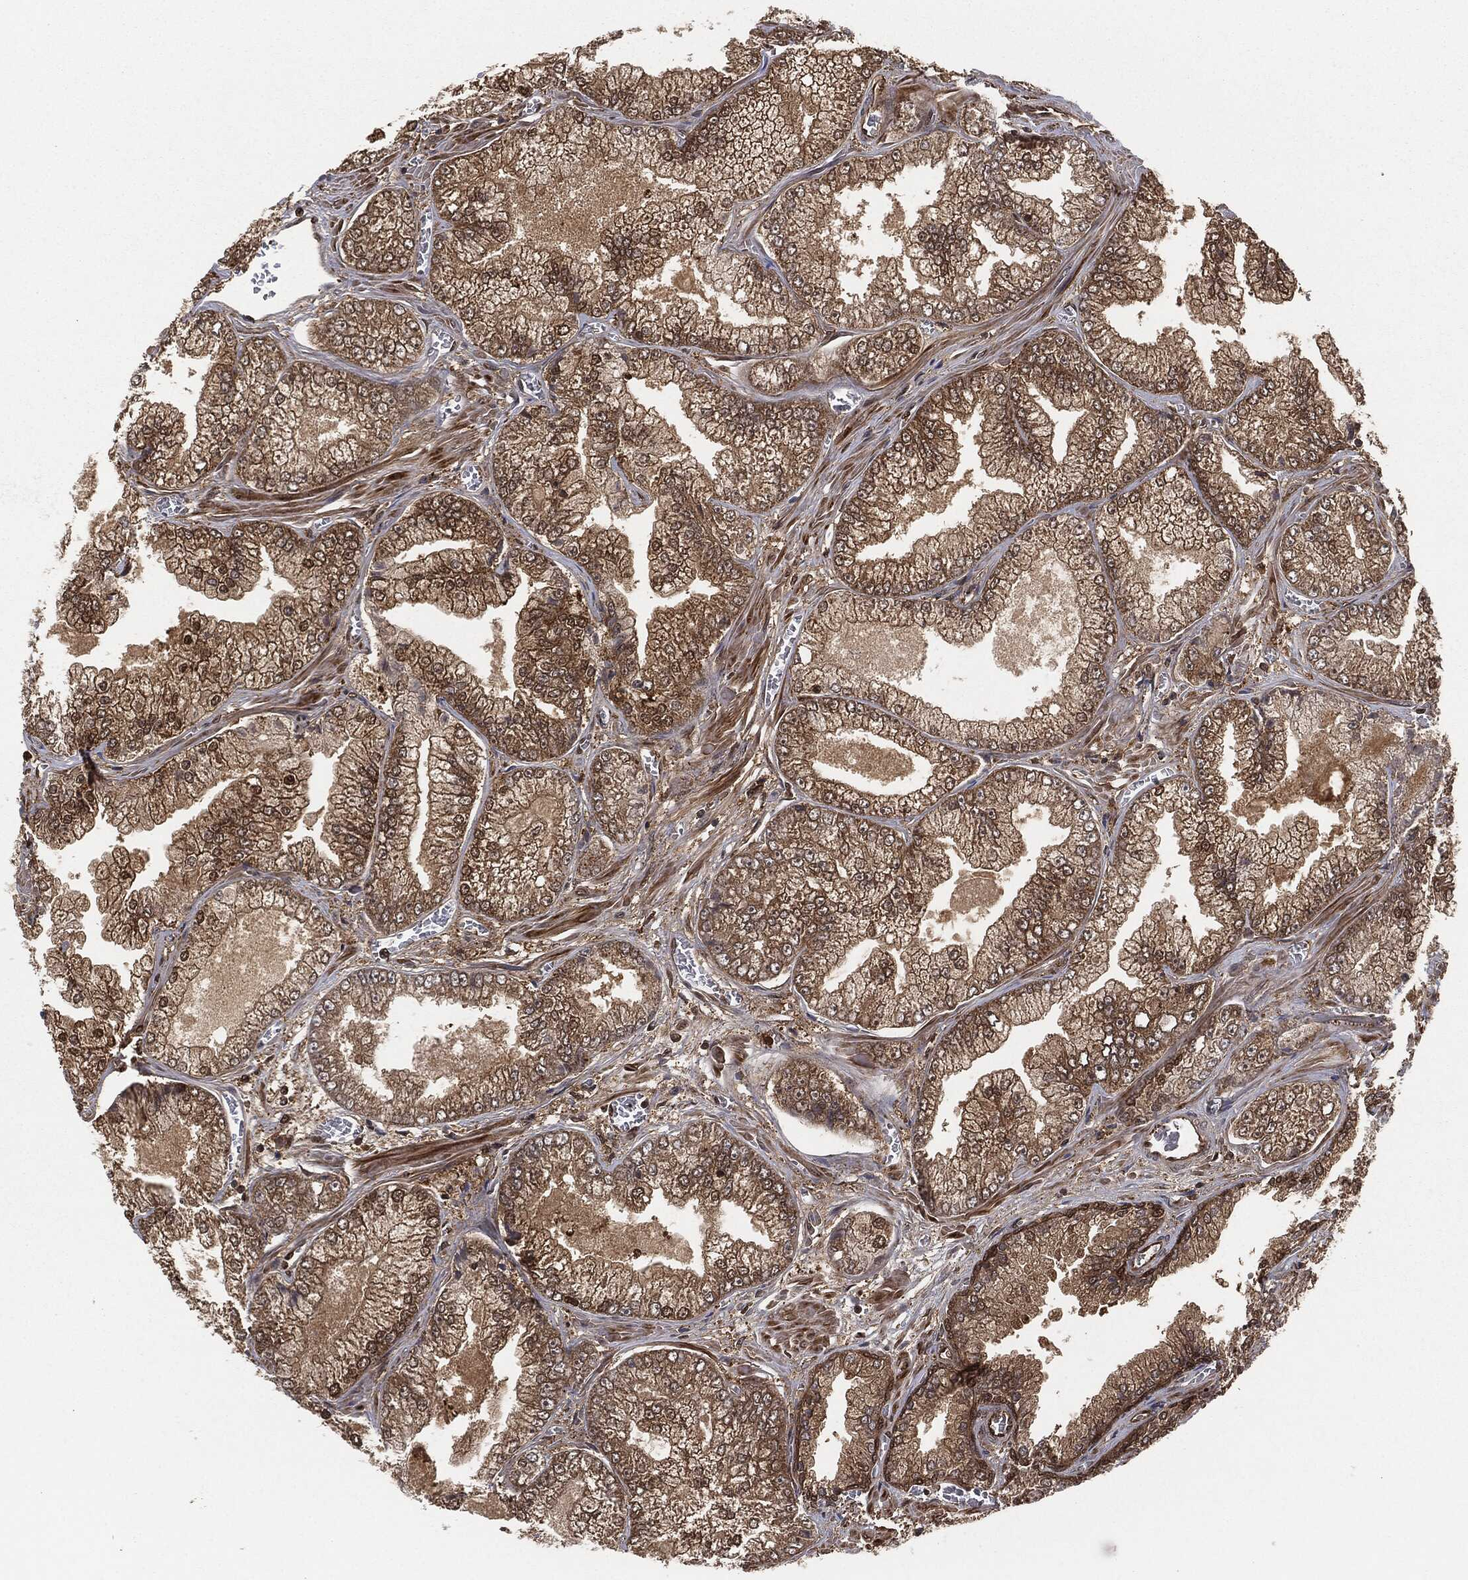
{"staining": {"intensity": "moderate", "quantity": "25%-75%", "location": "cytoplasmic/membranous"}, "tissue": "prostate cancer", "cell_type": "Tumor cells", "image_type": "cancer", "snomed": [{"axis": "morphology", "description": "Adenocarcinoma, Low grade"}, {"axis": "topography", "description": "Prostate"}], "caption": "IHC histopathology image of prostate cancer (low-grade adenocarcinoma) stained for a protein (brown), which reveals medium levels of moderate cytoplasmic/membranous staining in approximately 25%-75% of tumor cells.", "gene": "CAPRIN2", "patient": {"sex": "male", "age": 57}}